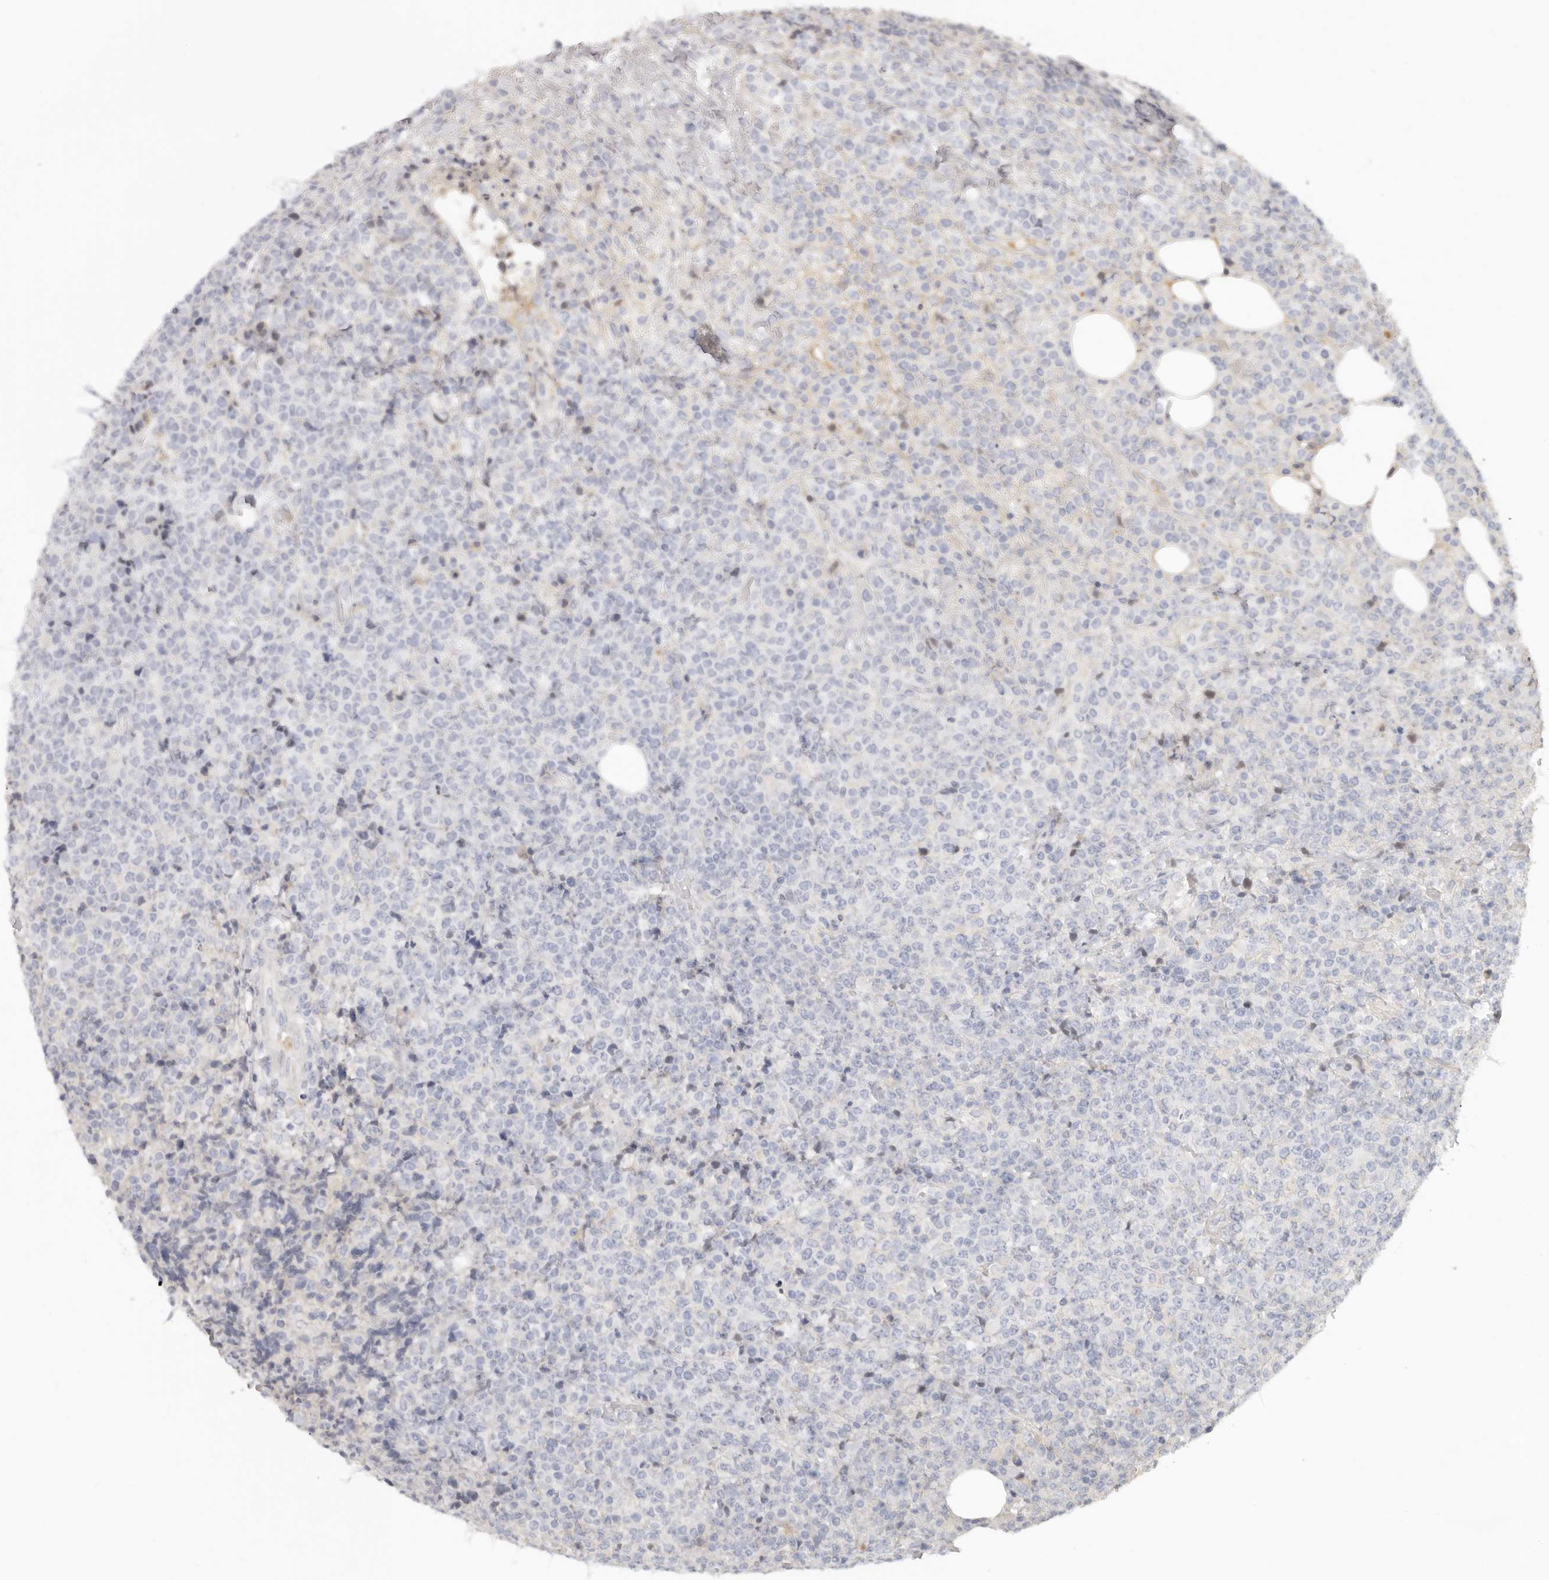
{"staining": {"intensity": "negative", "quantity": "none", "location": "none"}, "tissue": "lymphoma", "cell_type": "Tumor cells", "image_type": "cancer", "snomed": [{"axis": "morphology", "description": "Malignant lymphoma, non-Hodgkin's type, High grade"}, {"axis": "topography", "description": "Lymph node"}], "caption": "High-grade malignant lymphoma, non-Hodgkin's type was stained to show a protein in brown. There is no significant staining in tumor cells.", "gene": "RXFP1", "patient": {"sex": "male", "age": 13}}